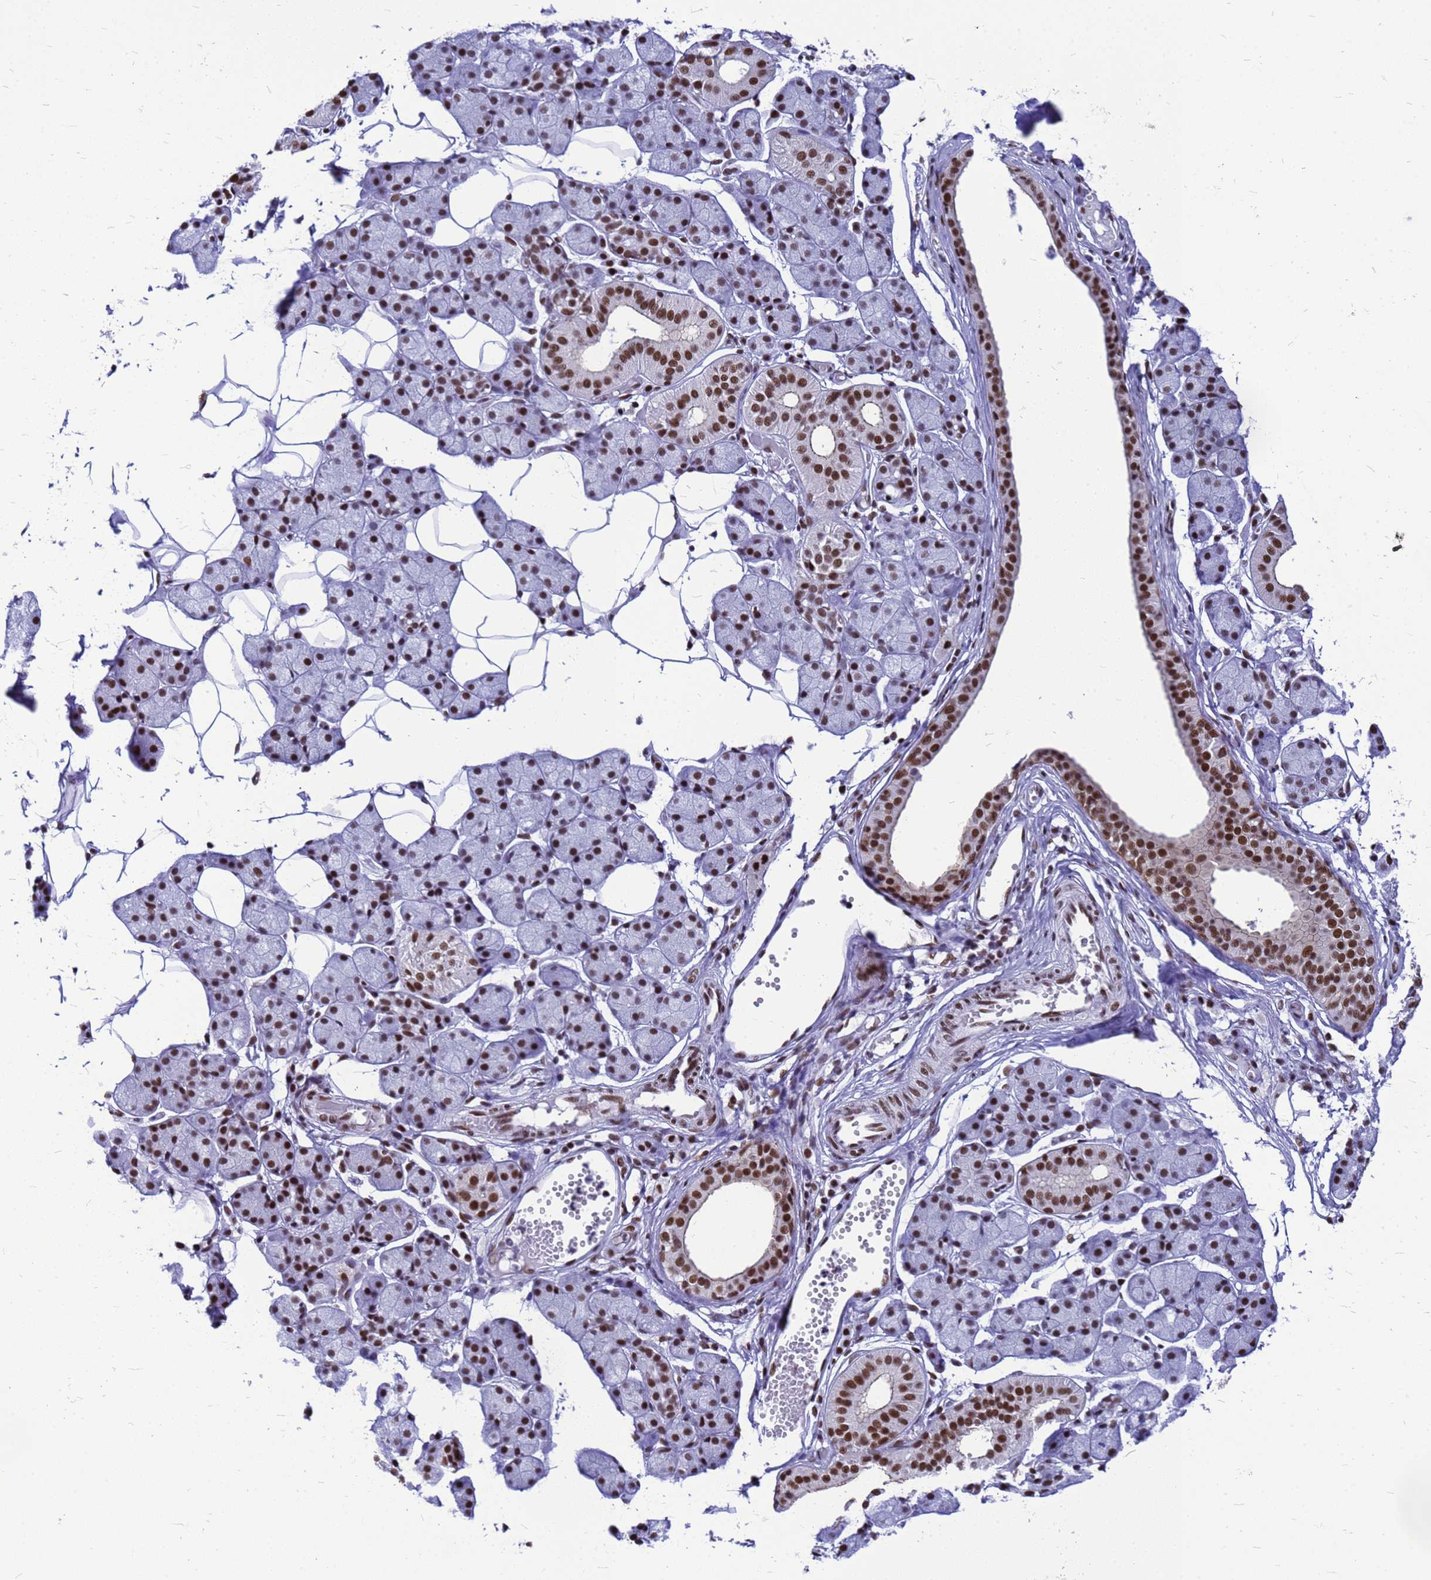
{"staining": {"intensity": "strong", "quantity": ">75%", "location": "nuclear"}, "tissue": "salivary gland", "cell_type": "Glandular cells", "image_type": "normal", "snomed": [{"axis": "morphology", "description": "Normal tissue, NOS"}, {"axis": "topography", "description": "Salivary gland"}], "caption": "A micrograph showing strong nuclear expression in approximately >75% of glandular cells in normal salivary gland, as visualized by brown immunohistochemical staining.", "gene": "SART3", "patient": {"sex": "female", "age": 33}}